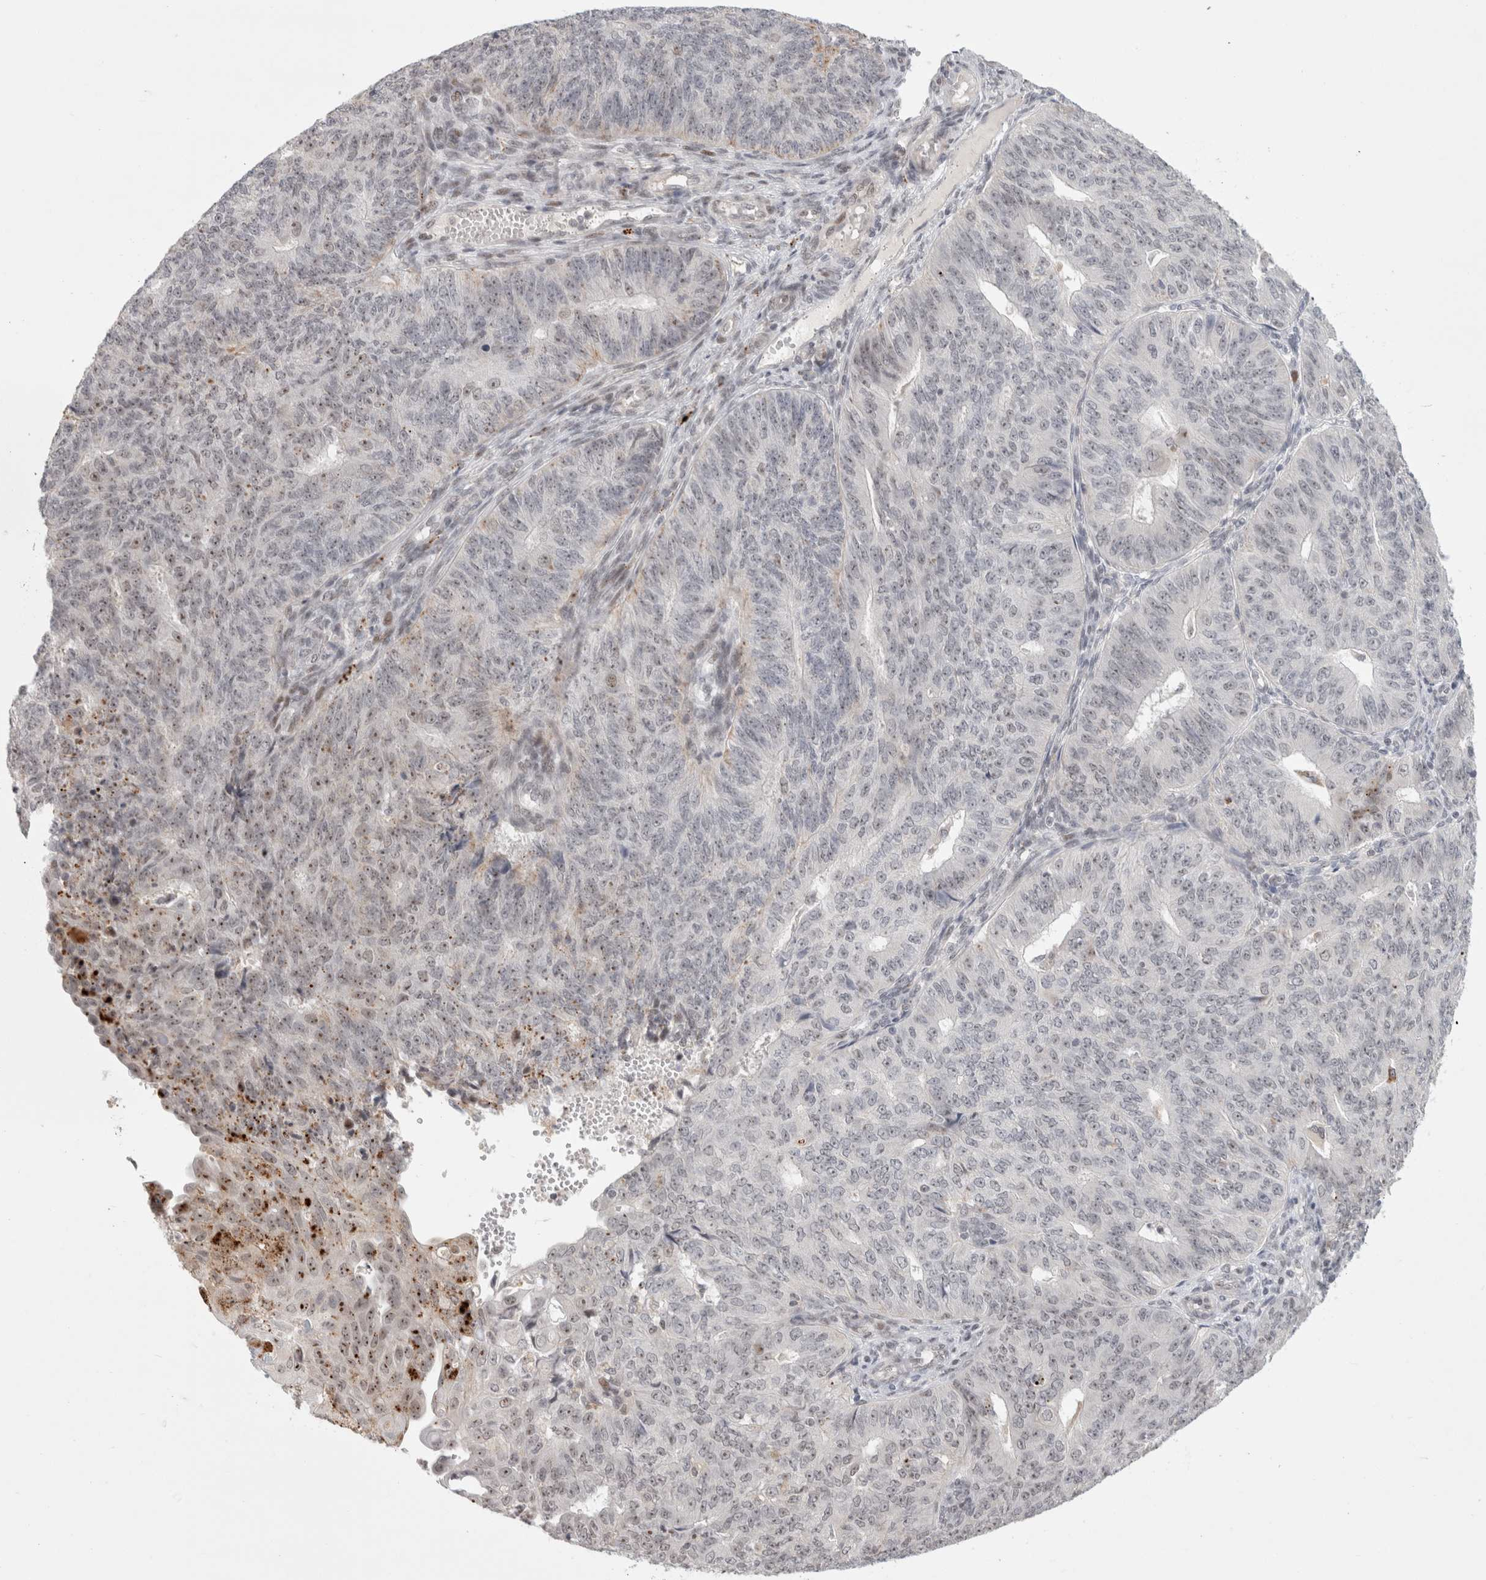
{"staining": {"intensity": "moderate", "quantity": "<25%", "location": "nuclear"}, "tissue": "endometrial cancer", "cell_type": "Tumor cells", "image_type": "cancer", "snomed": [{"axis": "morphology", "description": "Adenocarcinoma, NOS"}, {"axis": "topography", "description": "Endometrium"}], "caption": "Brown immunohistochemical staining in human endometrial cancer (adenocarcinoma) demonstrates moderate nuclear expression in about <25% of tumor cells.", "gene": "SENP6", "patient": {"sex": "female", "age": 32}}